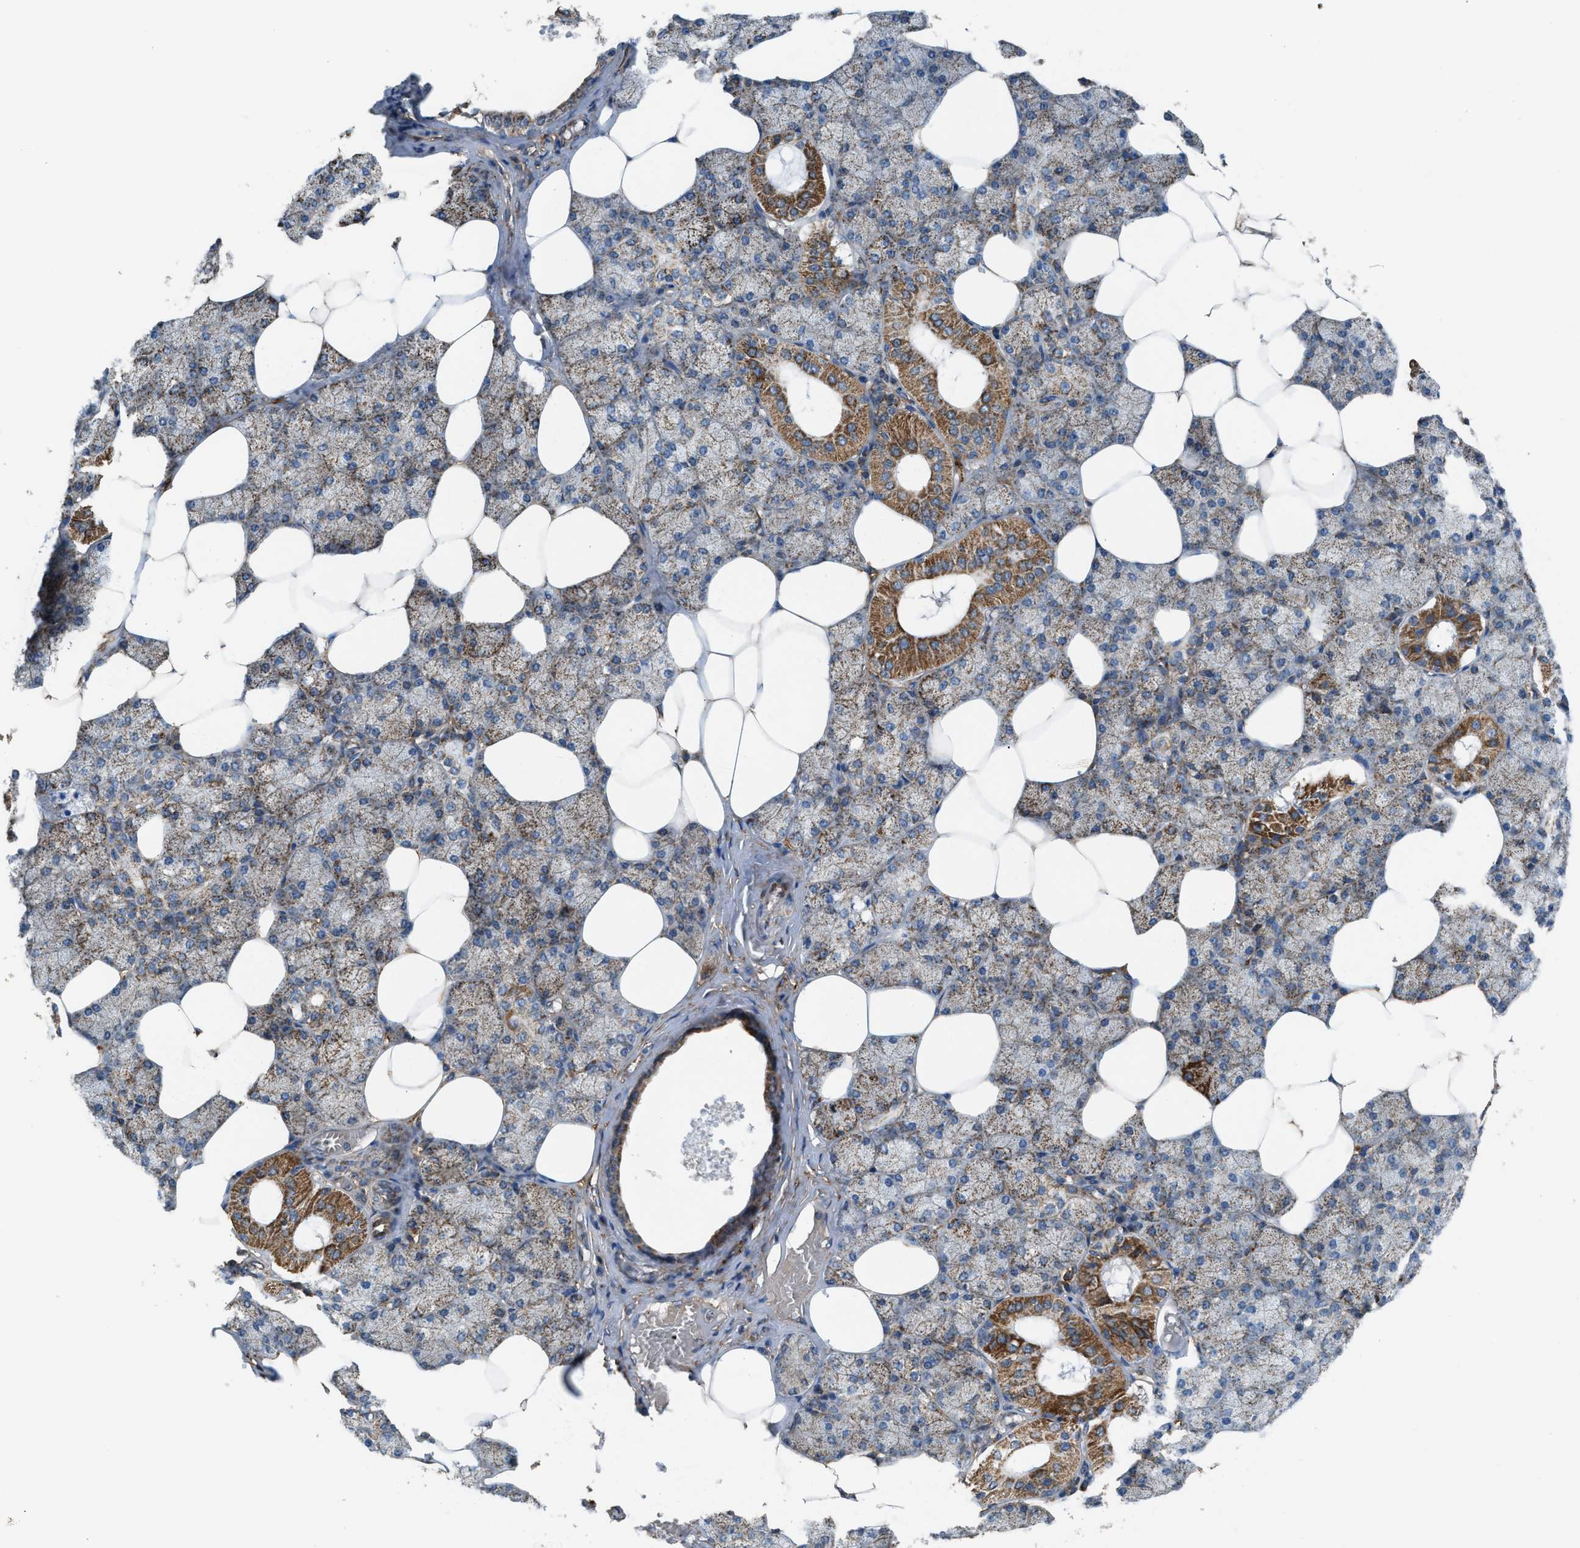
{"staining": {"intensity": "moderate", "quantity": ">75%", "location": "cytoplasmic/membranous"}, "tissue": "salivary gland", "cell_type": "Glandular cells", "image_type": "normal", "snomed": [{"axis": "morphology", "description": "Normal tissue, NOS"}, {"axis": "topography", "description": "Salivary gland"}], "caption": "Immunohistochemistry micrograph of benign human salivary gland stained for a protein (brown), which shows medium levels of moderate cytoplasmic/membranous staining in approximately >75% of glandular cells.", "gene": "SLC10A3", "patient": {"sex": "male", "age": 62}}